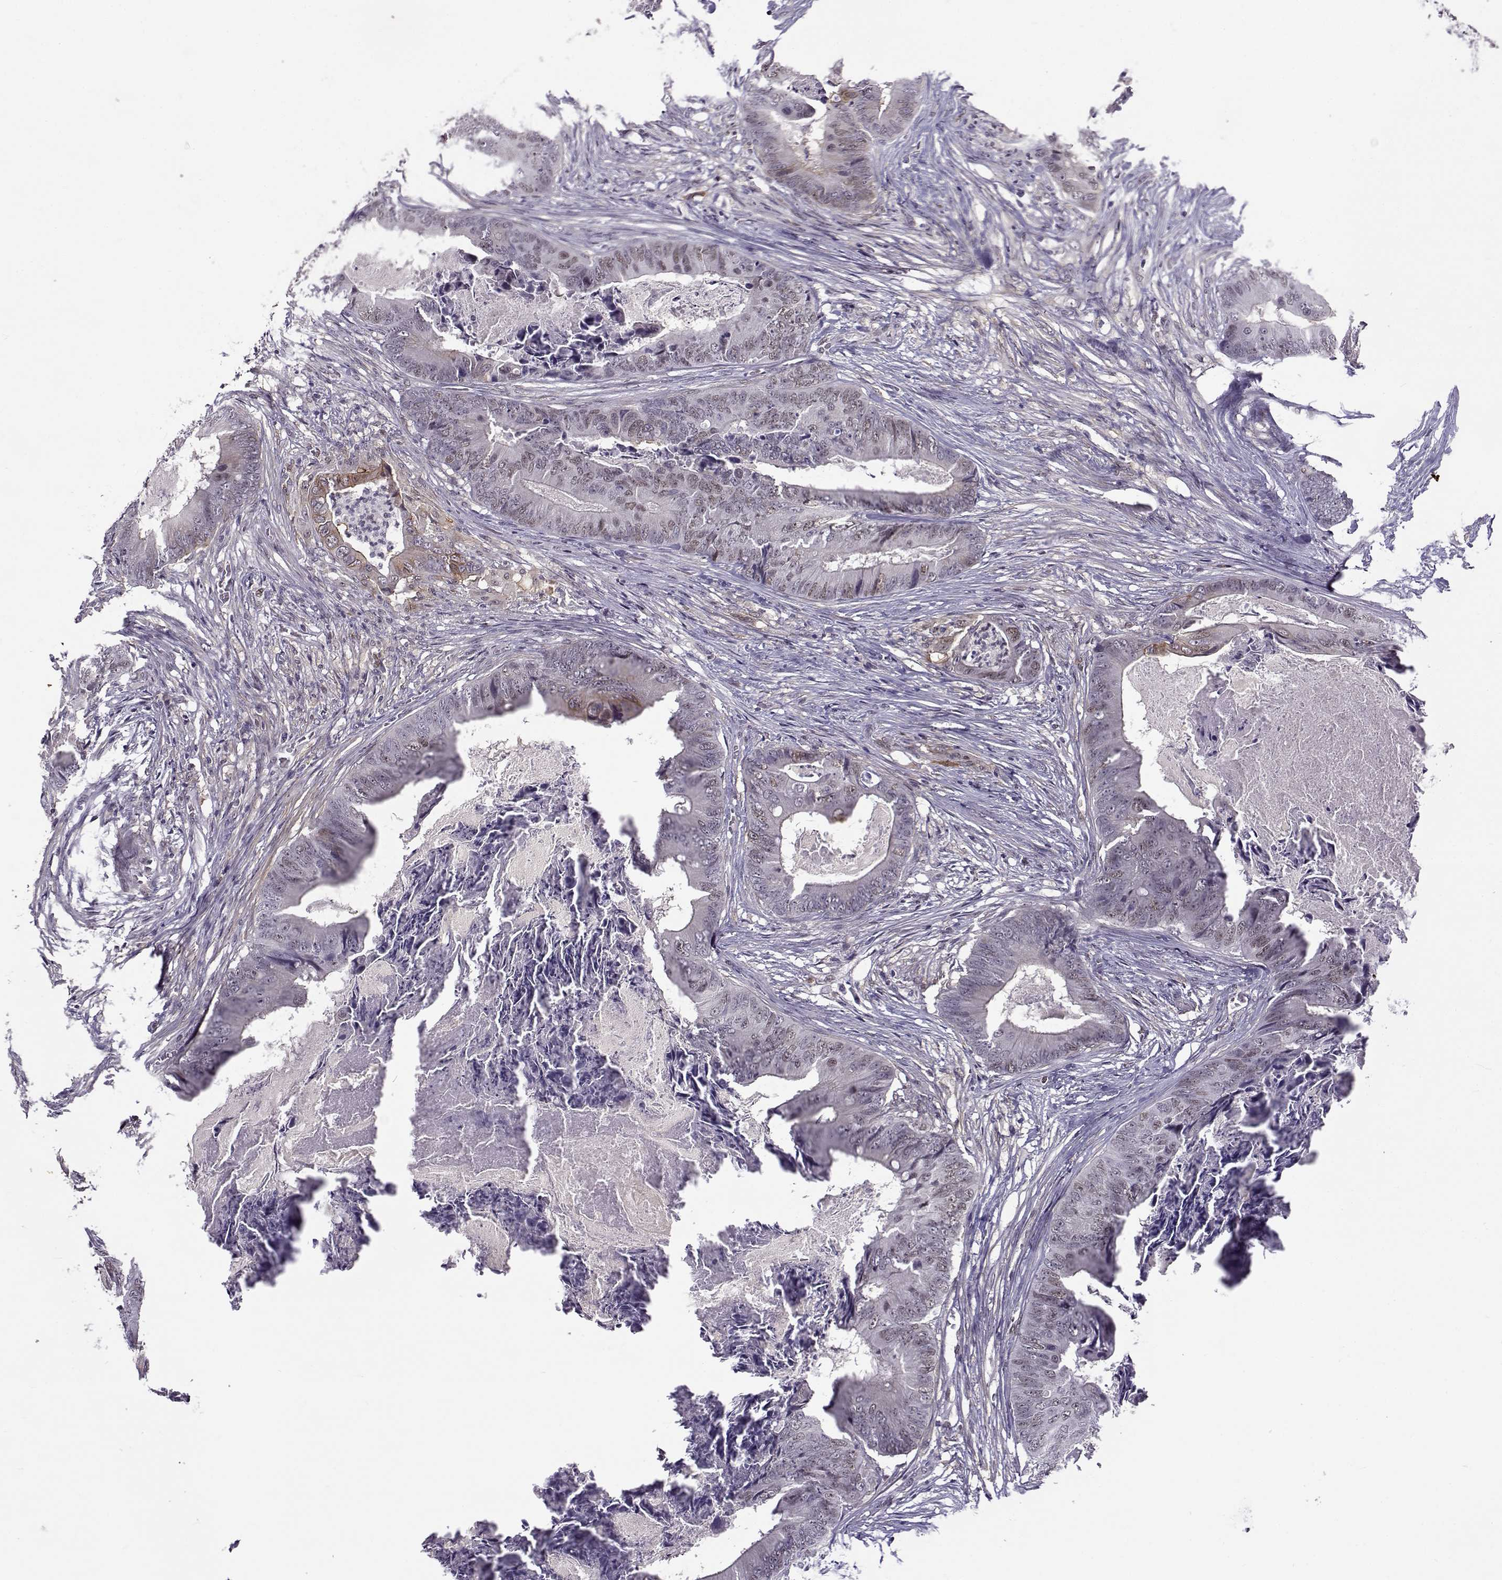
{"staining": {"intensity": "weak", "quantity": "<25%", "location": "cytoplasmic/membranous"}, "tissue": "colorectal cancer", "cell_type": "Tumor cells", "image_type": "cancer", "snomed": [{"axis": "morphology", "description": "Adenocarcinoma, NOS"}, {"axis": "topography", "description": "Colon"}], "caption": "This is an IHC histopathology image of human adenocarcinoma (colorectal). There is no expression in tumor cells.", "gene": "BACH1", "patient": {"sex": "male", "age": 84}}